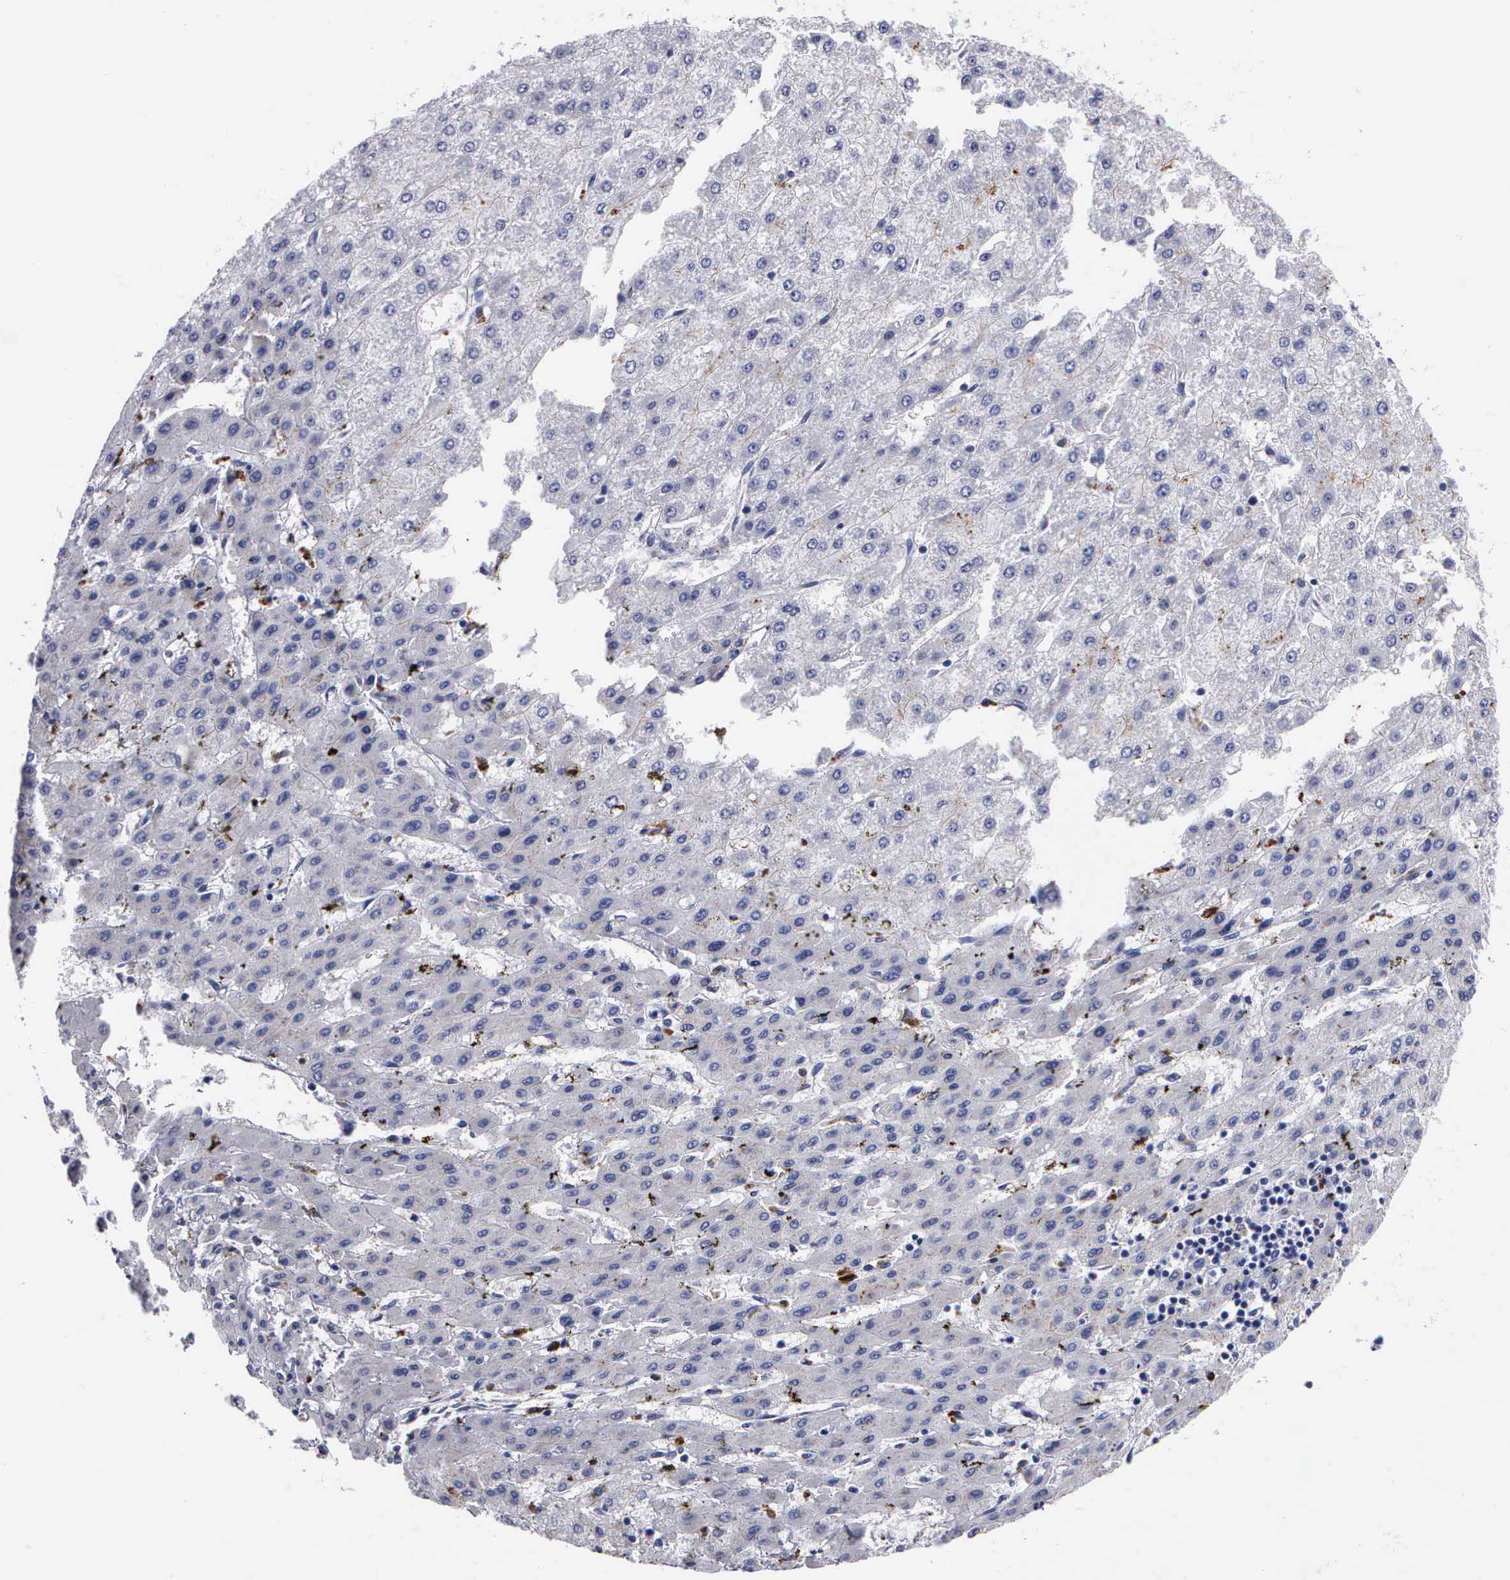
{"staining": {"intensity": "negative", "quantity": "none", "location": "none"}, "tissue": "liver cancer", "cell_type": "Tumor cells", "image_type": "cancer", "snomed": [{"axis": "morphology", "description": "Carcinoma, Hepatocellular, NOS"}, {"axis": "topography", "description": "Liver"}], "caption": "Immunohistochemistry histopathology image of liver hepatocellular carcinoma stained for a protein (brown), which shows no expression in tumor cells.", "gene": "CTSL", "patient": {"sex": "female", "age": 52}}